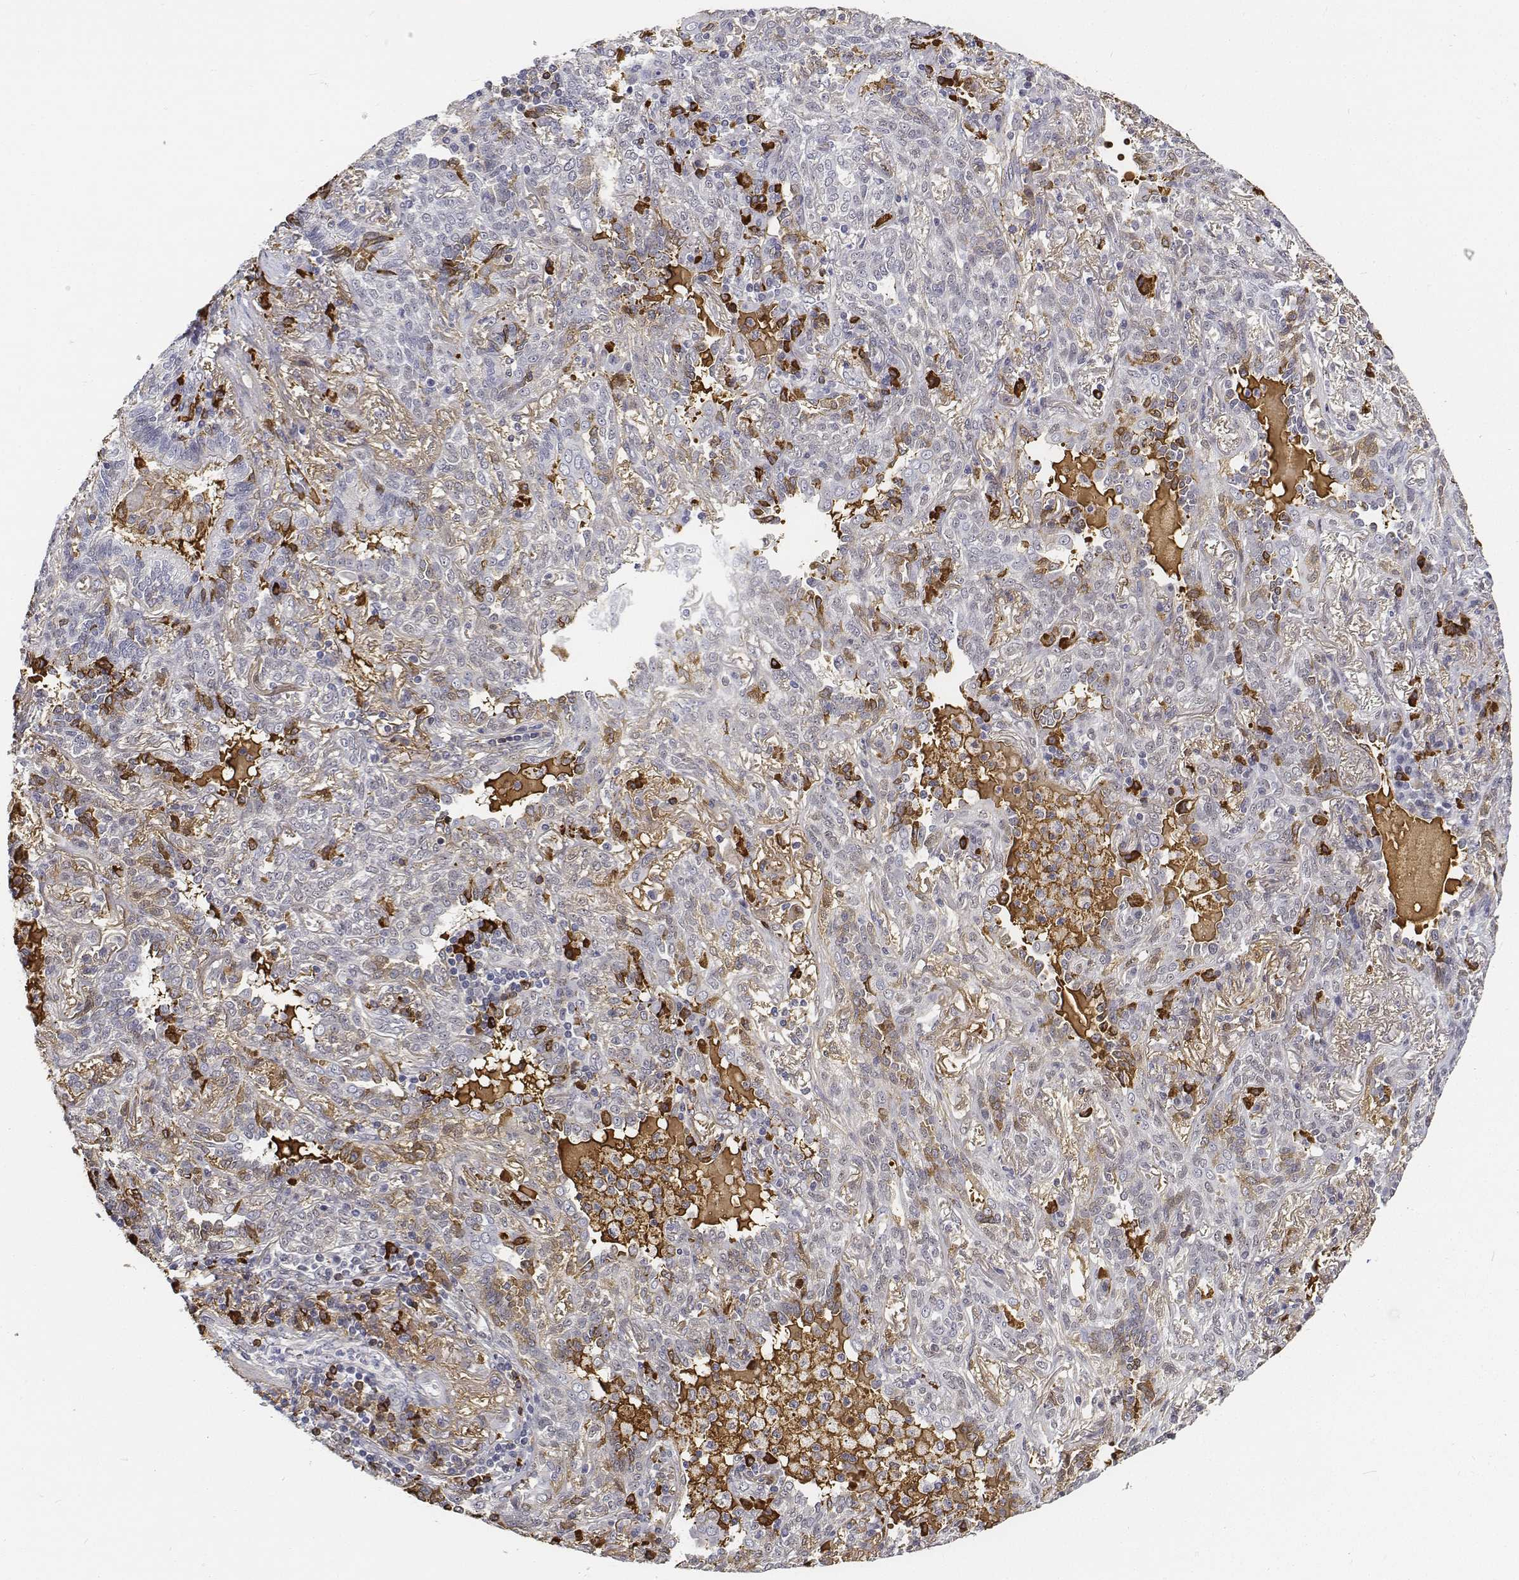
{"staining": {"intensity": "negative", "quantity": "none", "location": "none"}, "tissue": "lung cancer", "cell_type": "Tumor cells", "image_type": "cancer", "snomed": [{"axis": "morphology", "description": "Squamous cell carcinoma, NOS"}, {"axis": "topography", "description": "Lung"}], "caption": "This is an IHC photomicrograph of squamous cell carcinoma (lung). There is no positivity in tumor cells.", "gene": "ATRX", "patient": {"sex": "female", "age": 70}}